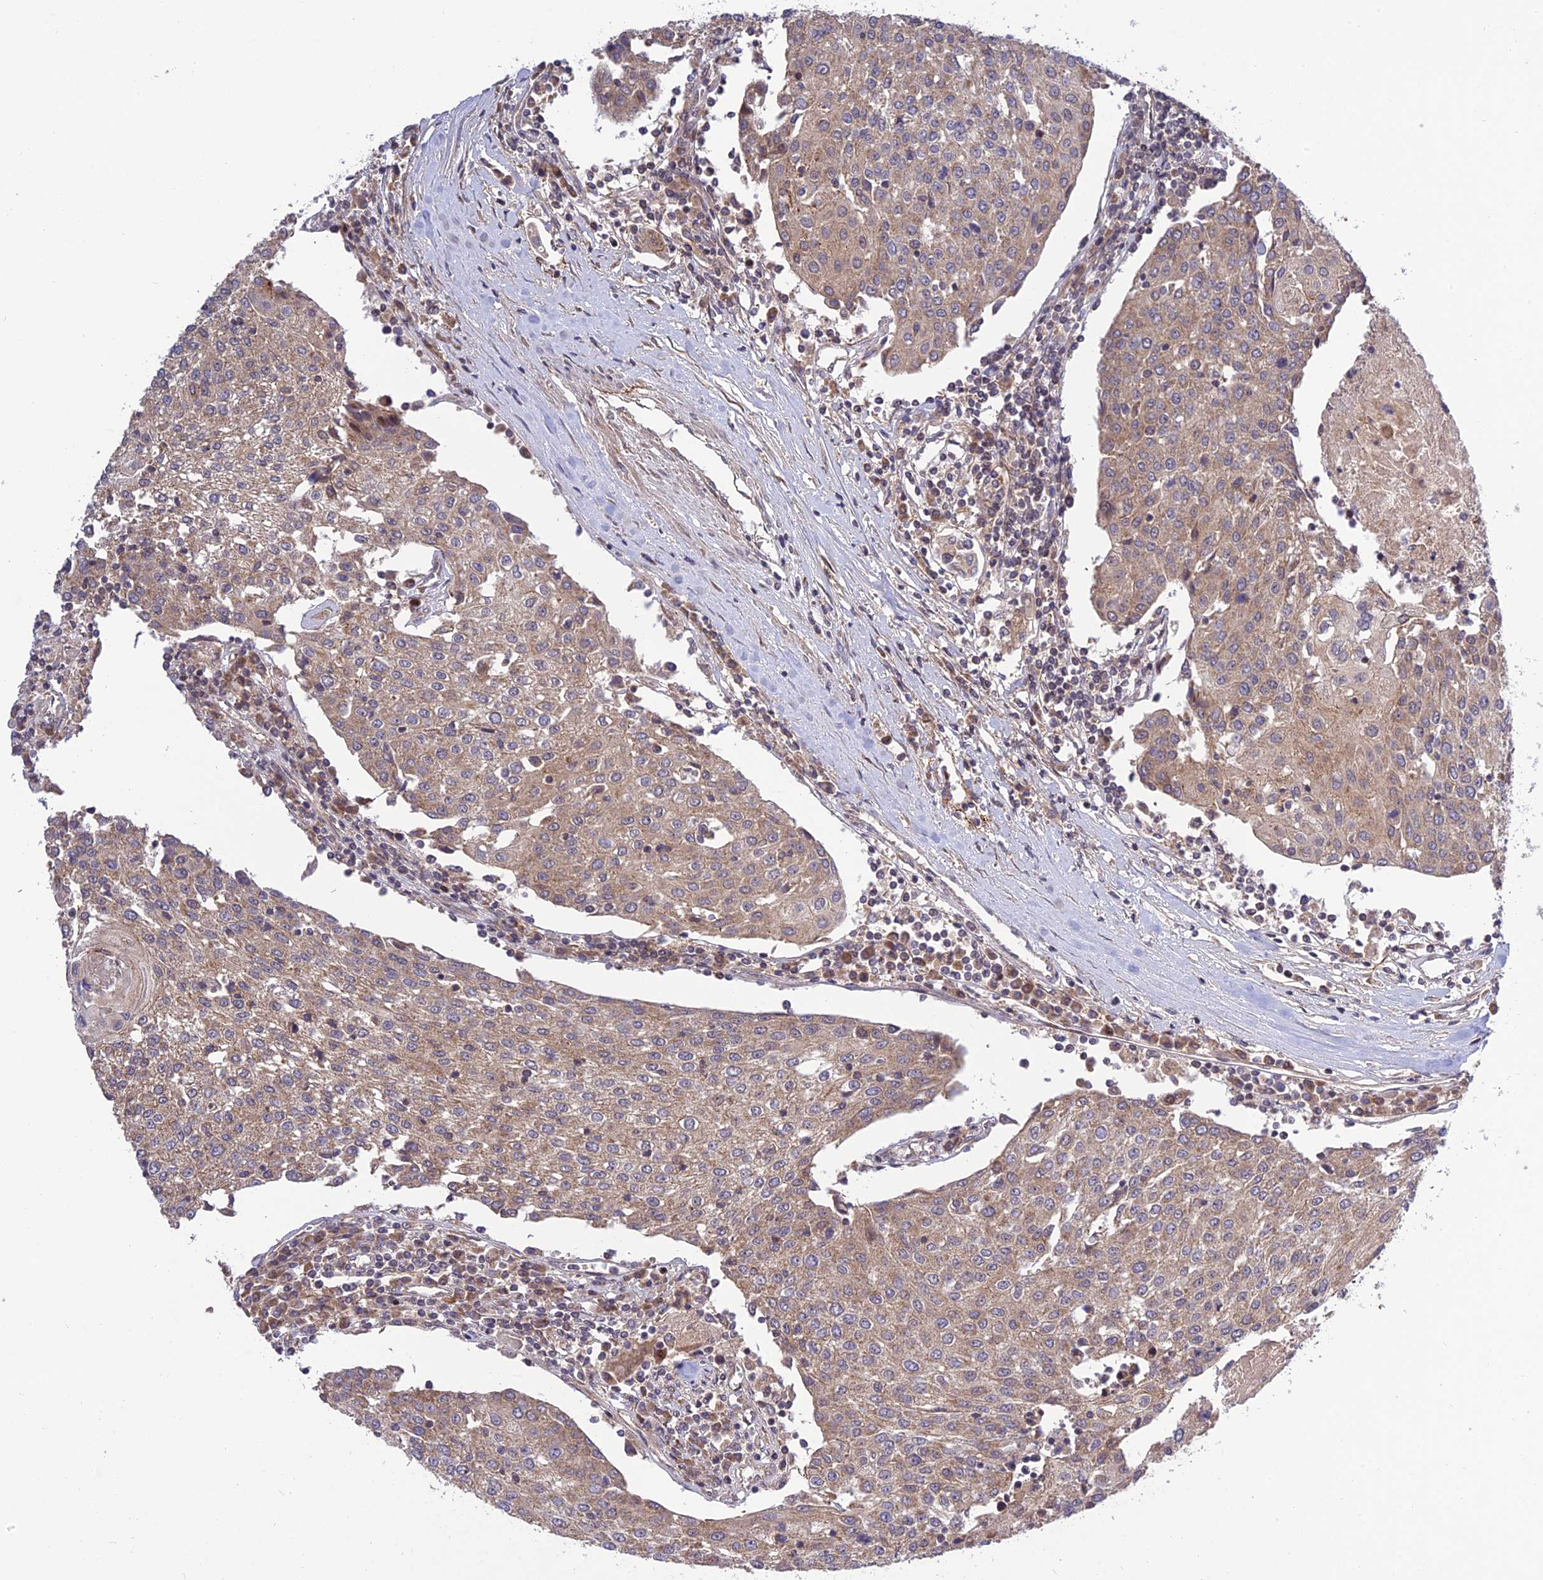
{"staining": {"intensity": "weak", "quantity": ">75%", "location": "cytoplasmic/membranous"}, "tissue": "urothelial cancer", "cell_type": "Tumor cells", "image_type": "cancer", "snomed": [{"axis": "morphology", "description": "Urothelial carcinoma, High grade"}, {"axis": "topography", "description": "Urinary bladder"}], "caption": "Immunohistochemistry histopathology image of human urothelial cancer stained for a protein (brown), which exhibits low levels of weak cytoplasmic/membranous expression in about >75% of tumor cells.", "gene": "PLEKHG2", "patient": {"sex": "female", "age": 85}}